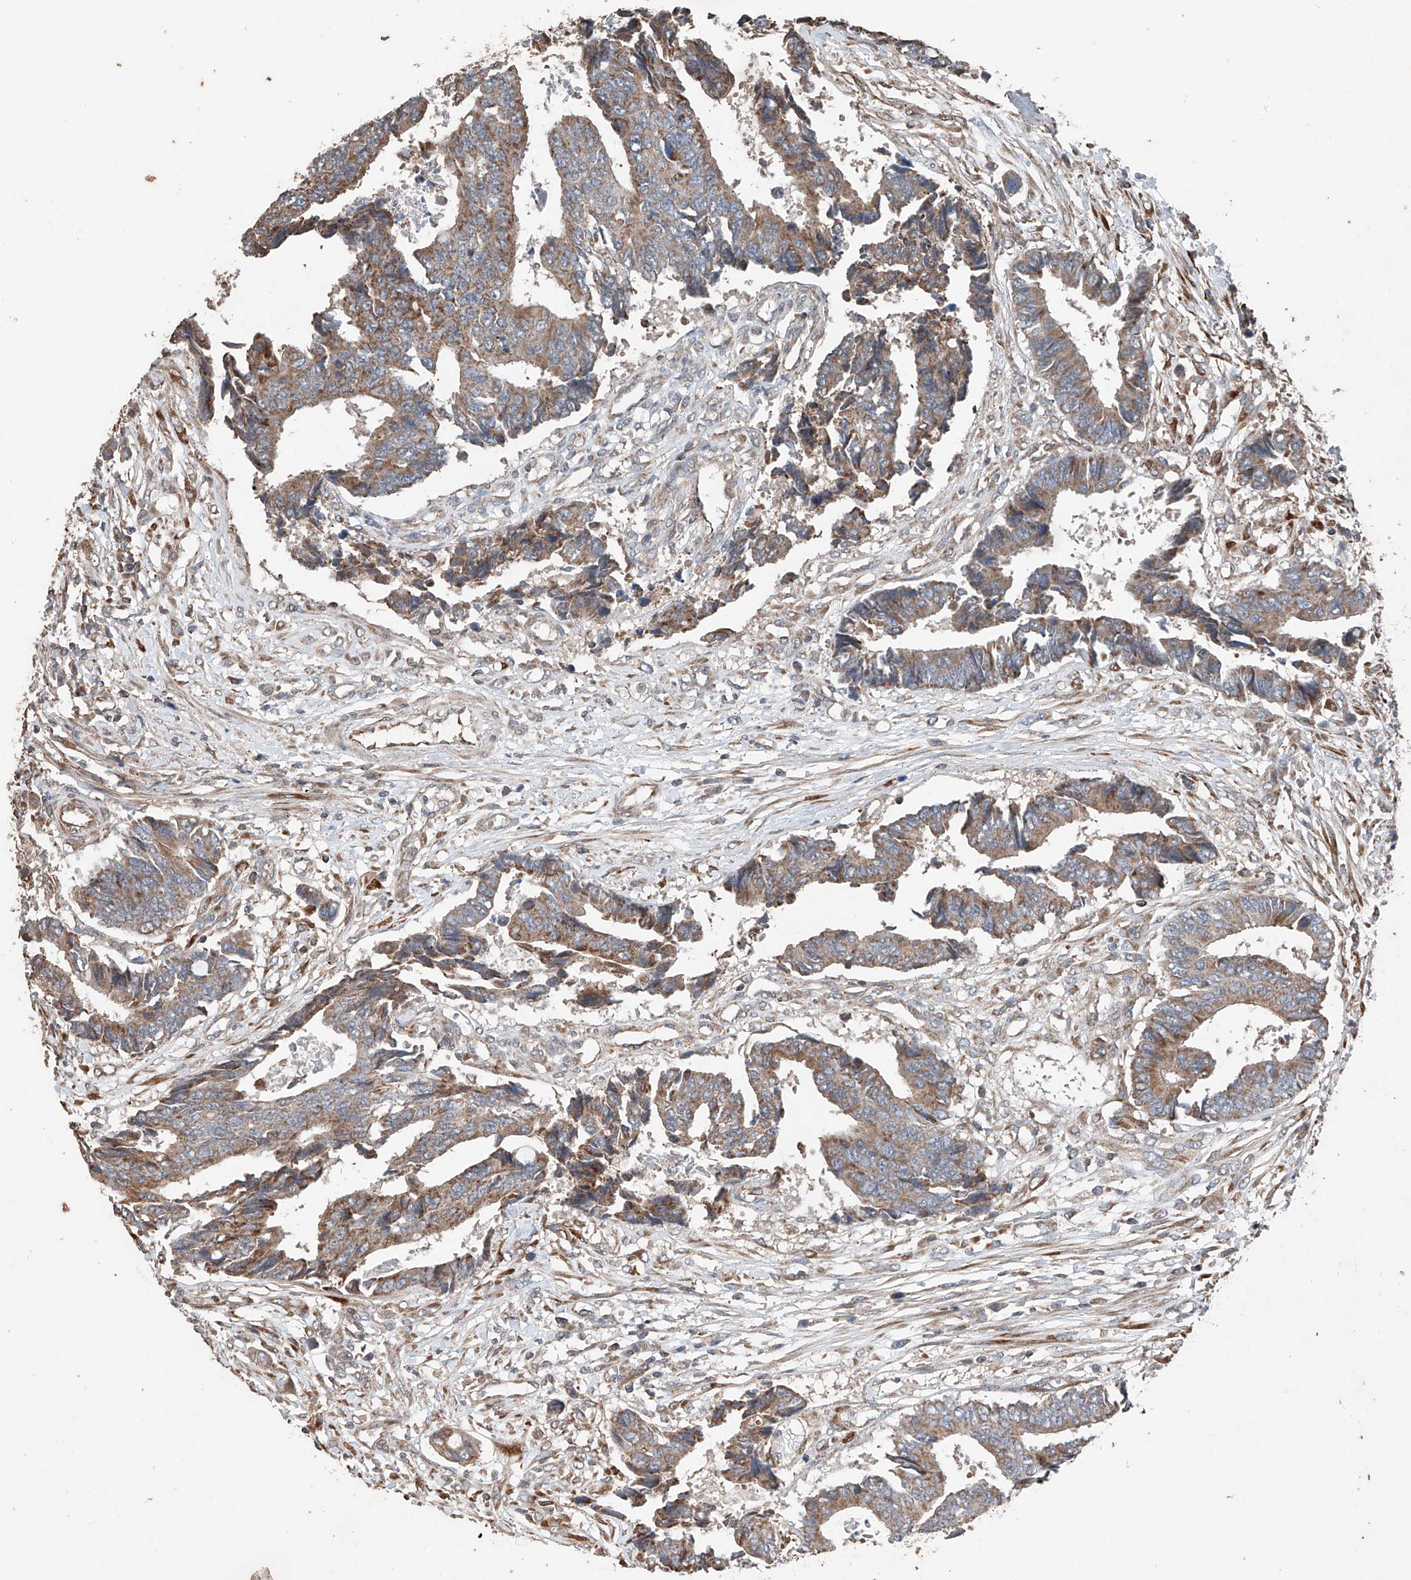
{"staining": {"intensity": "weak", "quantity": ">75%", "location": "cytoplasmic/membranous"}, "tissue": "colorectal cancer", "cell_type": "Tumor cells", "image_type": "cancer", "snomed": [{"axis": "morphology", "description": "Adenocarcinoma, NOS"}, {"axis": "topography", "description": "Rectum"}], "caption": "Immunohistochemical staining of adenocarcinoma (colorectal) demonstrates weak cytoplasmic/membranous protein staining in approximately >75% of tumor cells.", "gene": "AP4B1", "patient": {"sex": "male", "age": 84}}